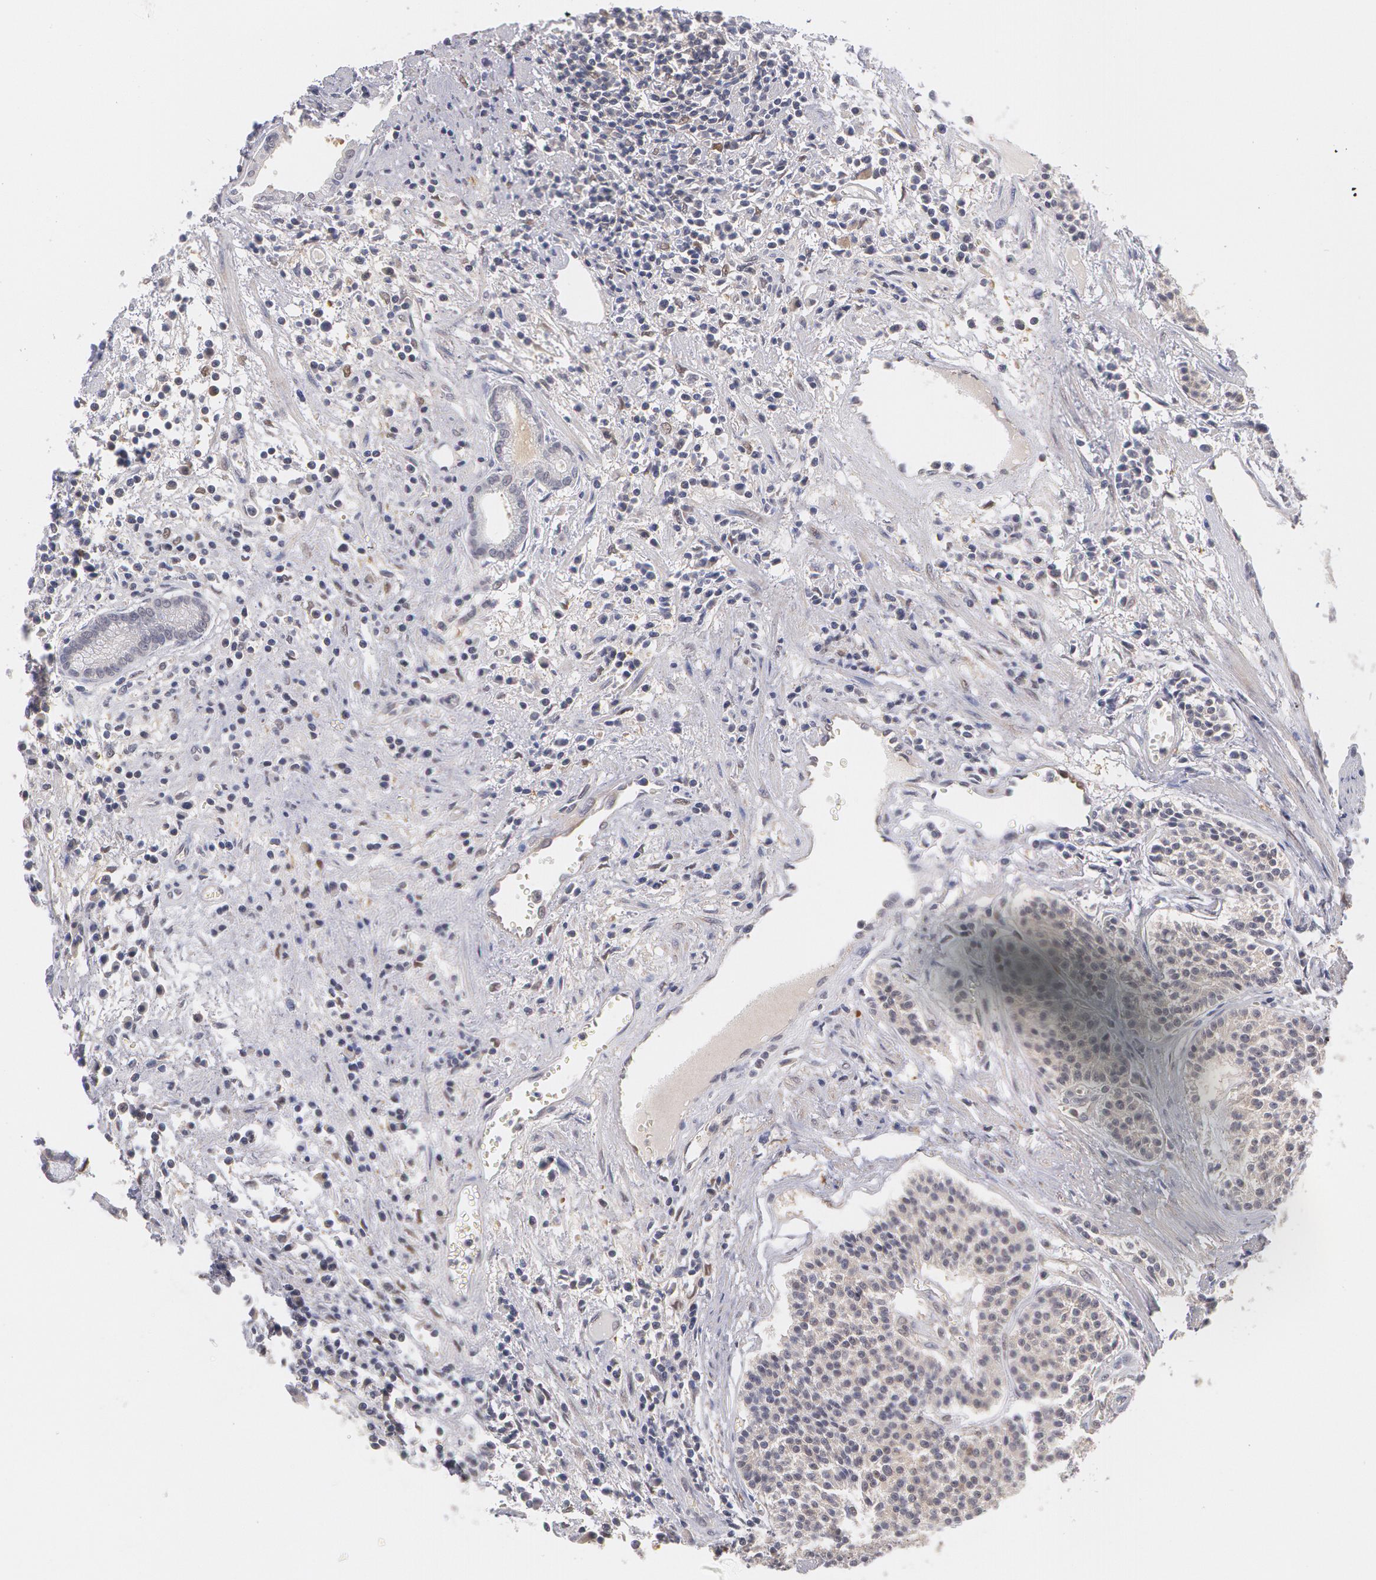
{"staining": {"intensity": "negative", "quantity": "none", "location": "none"}, "tissue": "carcinoid", "cell_type": "Tumor cells", "image_type": "cancer", "snomed": [{"axis": "morphology", "description": "Carcinoid, malignant, NOS"}, {"axis": "topography", "description": "Stomach"}], "caption": "Immunohistochemical staining of carcinoid (malignant) shows no significant positivity in tumor cells.", "gene": "TXNRD1", "patient": {"sex": "female", "age": 76}}